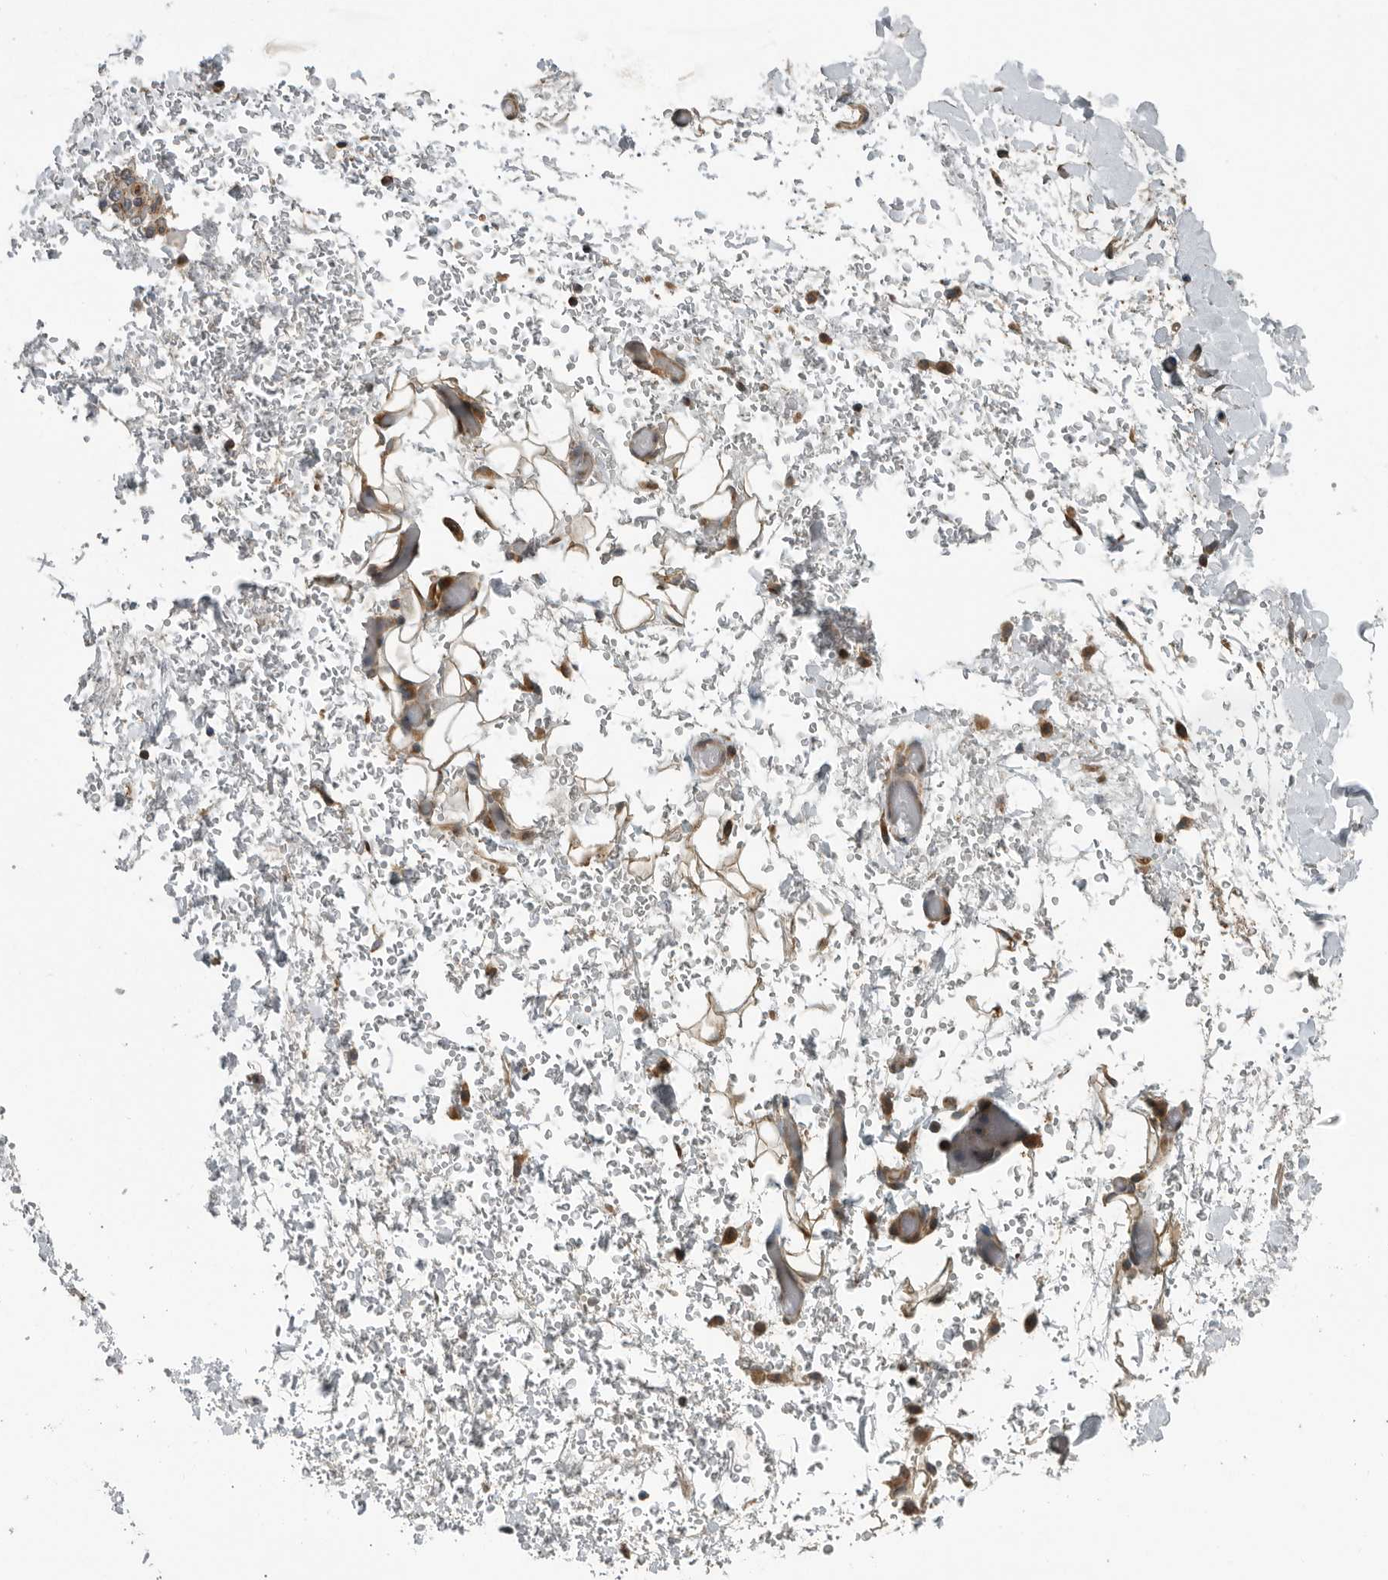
{"staining": {"intensity": "moderate", "quantity": ">75%", "location": "cytoplasmic/membranous"}, "tissue": "adipose tissue", "cell_type": "Adipocytes", "image_type": "normal", "snomed": [{"axis": "morphology", "description": "Normal tissue, NOS"}, {"axis": "morphology", "description": "Adenocarcinoma, NOS"}, {"axis": "topography", "description": "Esophagus"}], "caption": "Human adipose tissue stained with a brown dye demonstrates moderate cytoplasmic/membranous positive expression in about >75% of adipocytes.", "gene": "AMFR", "patient": {"sex": "male", "age": 62}}